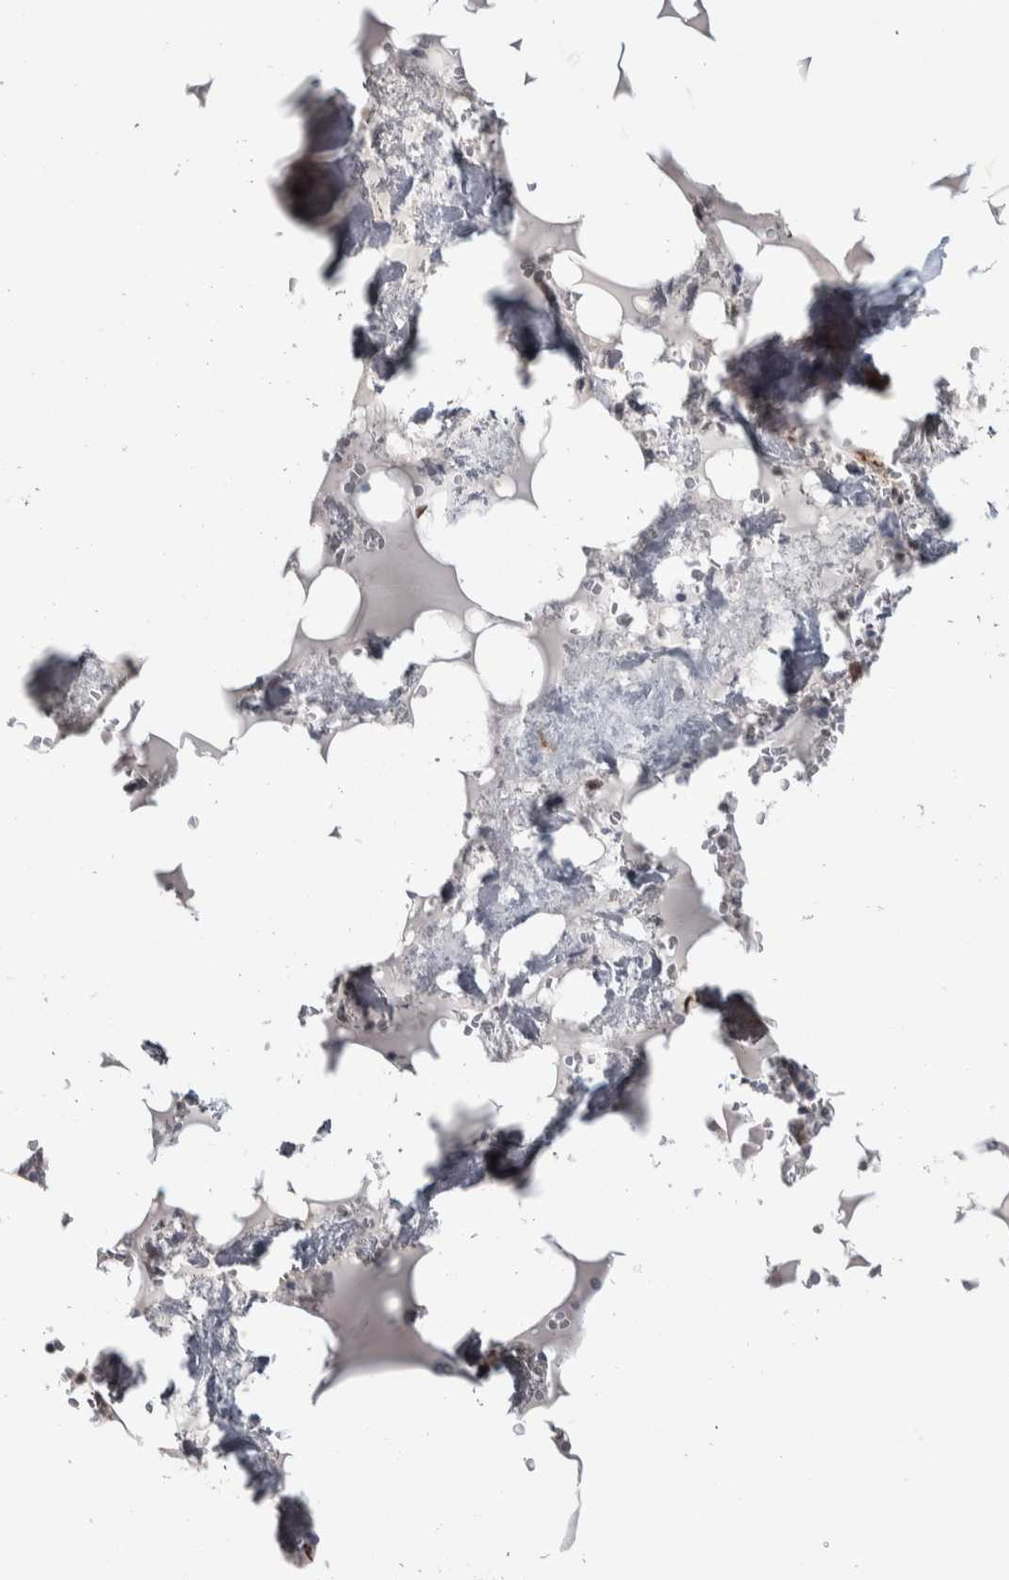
{"staining": {"intensity": "negative", "quantity": "none", "location": "none"}, "tissue": "bone marrow", "cell_type": "Hematopoietic cells", "image_type": "normal", "snomed": [{"axis": "morphology", "description": "Normal tissue, NOS"}, {"axis": "topography", "description": "Bone marrow"}], "caption": "IHC image of benign human bone marrow stained for a protein (brown), which demonstrates no positivity in hematopoietic cells. (DAB IHC with hematoxylin counter stain).", "gene": "HEXIM2", "patient": {"sex": "male", "age": 70}}